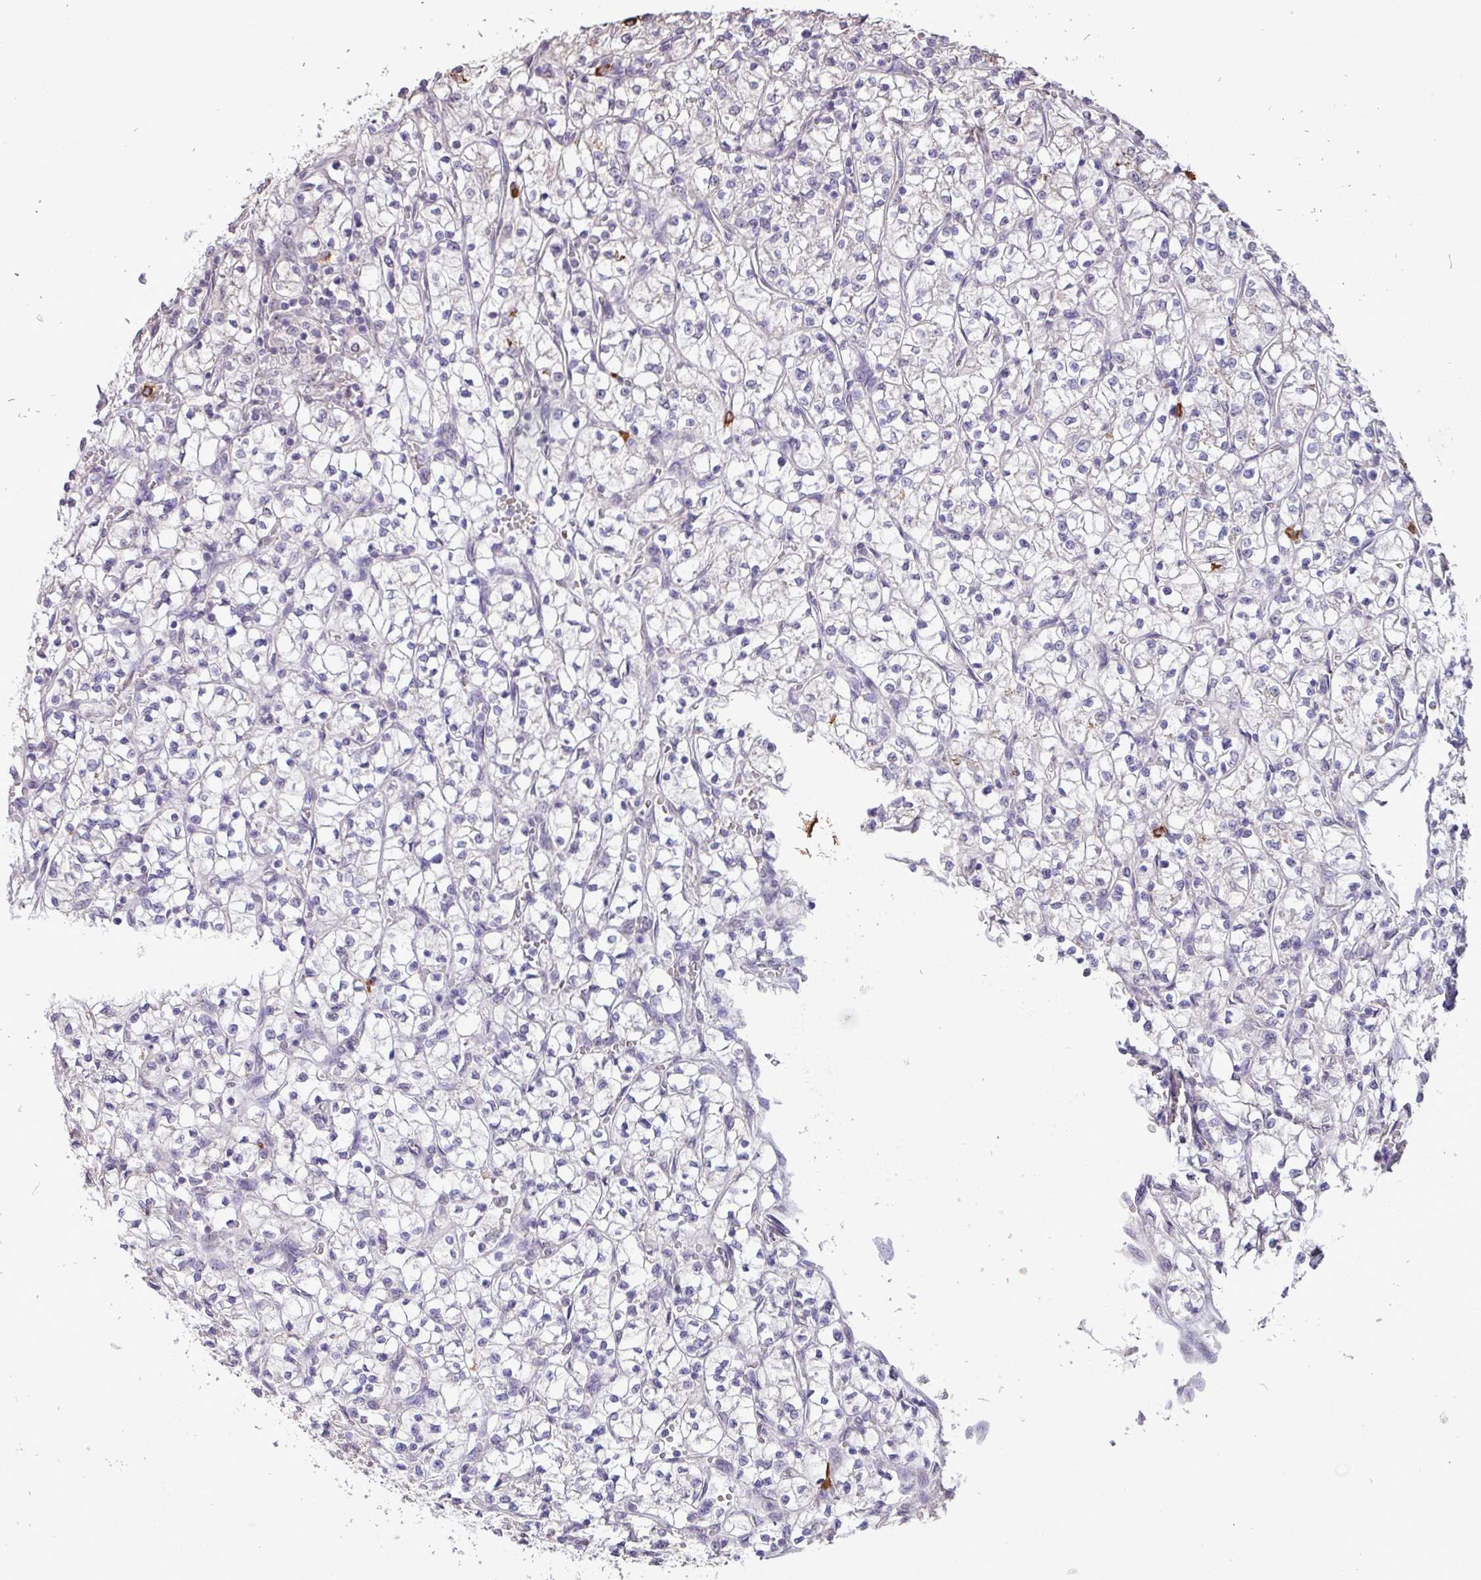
{"staining": {"intensity": "negative", "quantity": "none", "location": "none"}, "tissue": "renal cancer", "cell_type": "Tumor cells", "image_type": "cancer", "snomed": [{"axis": "morphology", "description": "Adenocarcinoma, NOS"}, {"axis": "topography", "description": "Kidney"}], "caption": "Image shows no protein expression in tumor cells of renal cancer (adenocarcinoma) tissue.", "gene": "L3MBTL3", "patient": {"sex": "female", "age": 64}}